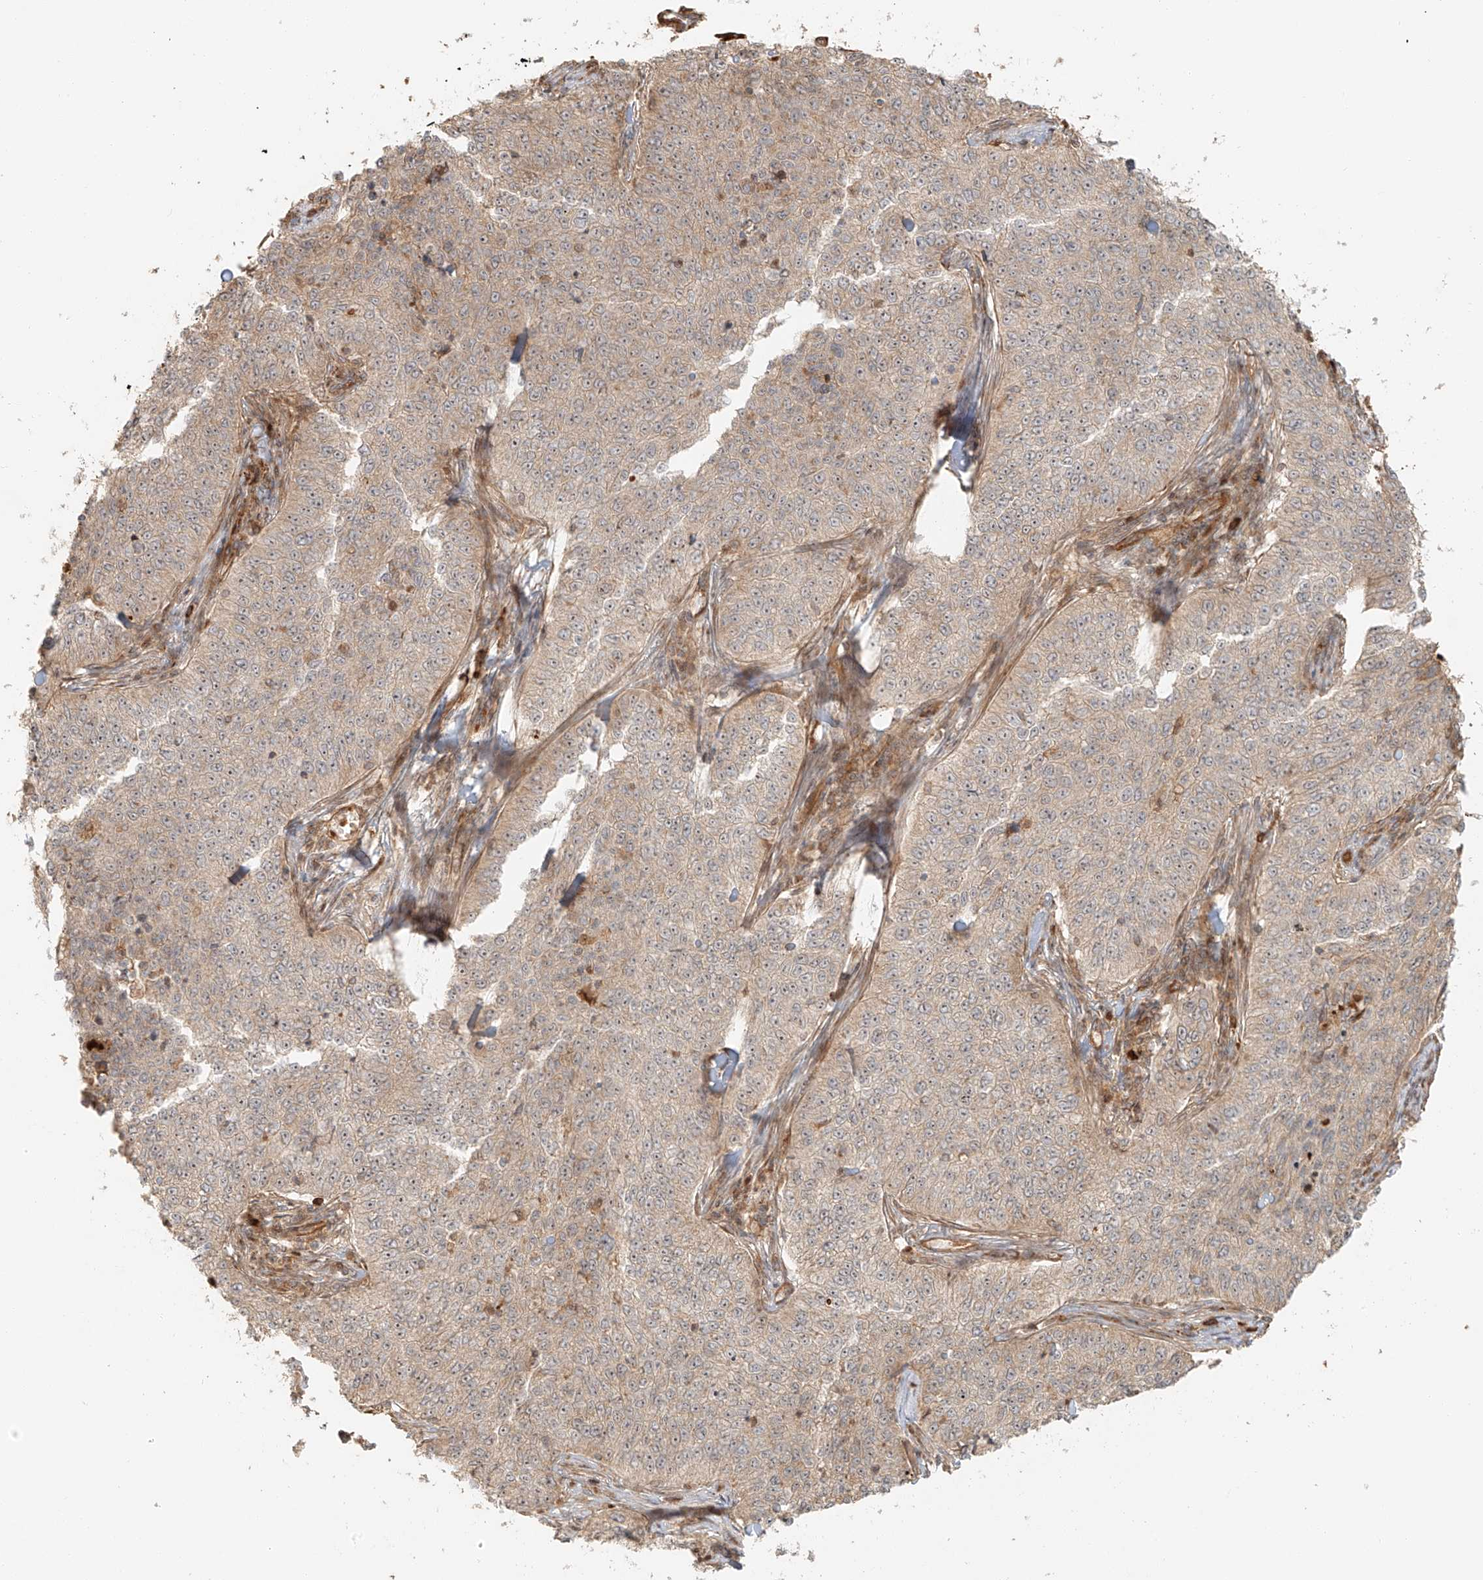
{"staining": {"intensity": "weak", "quantity": ">75%", "location": "cytoplasmic/membranous"}, "tissue": "cervical cancer", "cell_type": "Tumor cells", "image_type": "cancer", "snomed": [{"axis": "morphology", "description": "Squamous cell carcinoma, NOS"}, {"axis": "topography", "description": "Cervix"}], "caption": "Immunohistochemical staining of cervical cancer shows low levels of weak cytoplasmic/membranous positivity in about >75% of tumor cells. The staining is performed using DAB brown chromogen to label protein expression. The nuclei are counter-stained blue using hematoxylin.", "gene": "MIPEP", "patient": {"sex": "female", "age": 35}}